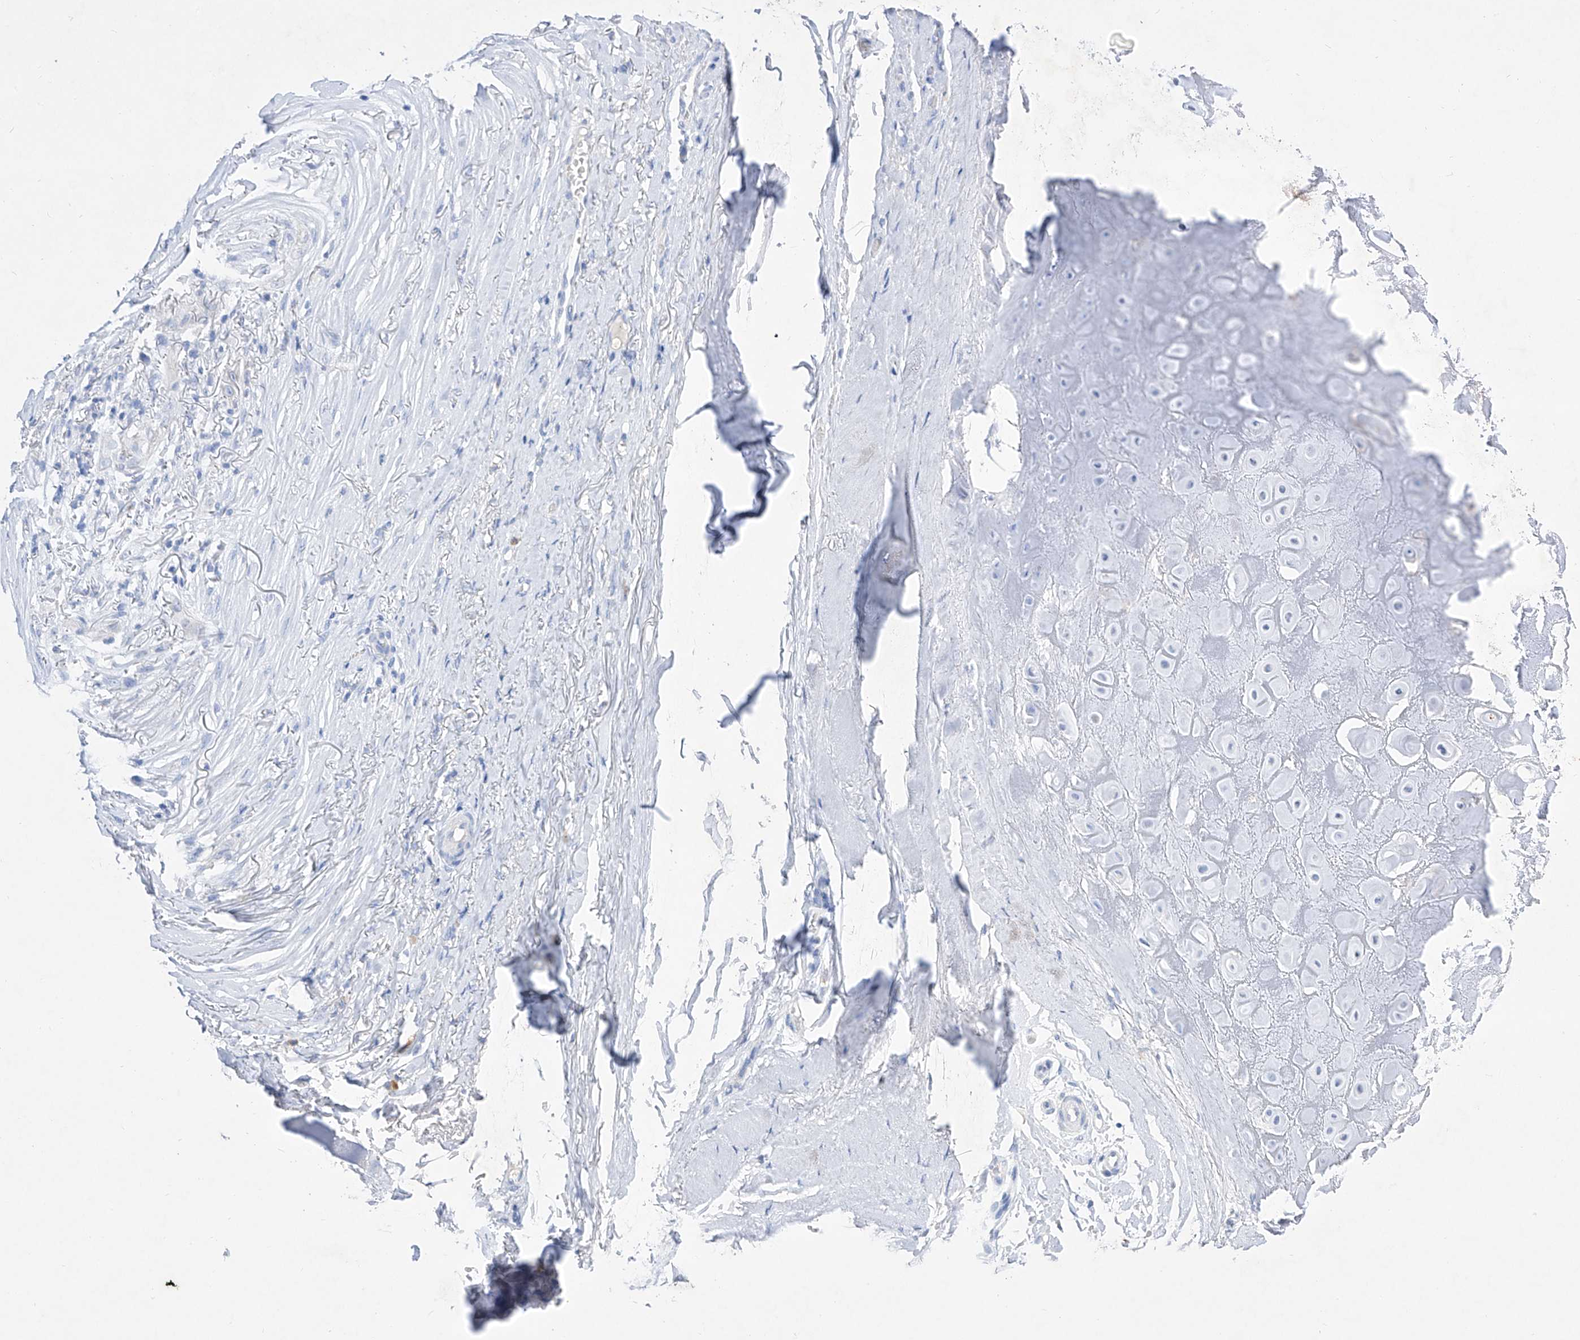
{"staining": {"intensity": "negative", "quantity": "none", "location": "none"}, "tissue": "adipose tissue", "cell_type": "Adipocytes", "image_type": "normal", "snomed": [{"axis": "morphology", "description": "Normal tissue, NOS"}, {"axis": "morphology", "description": "Basal cell carcinoma"}, {"axis": "topography", "description": "Skin"}], "caption": "A high-resolution photomicrograph shows immunohistochemistry staining of normal adipose tissue, which demonstrates no significant positivity in adipocytes.", "gene": "TM7SF2", "patient": {"sex": "female", "age": 89}}